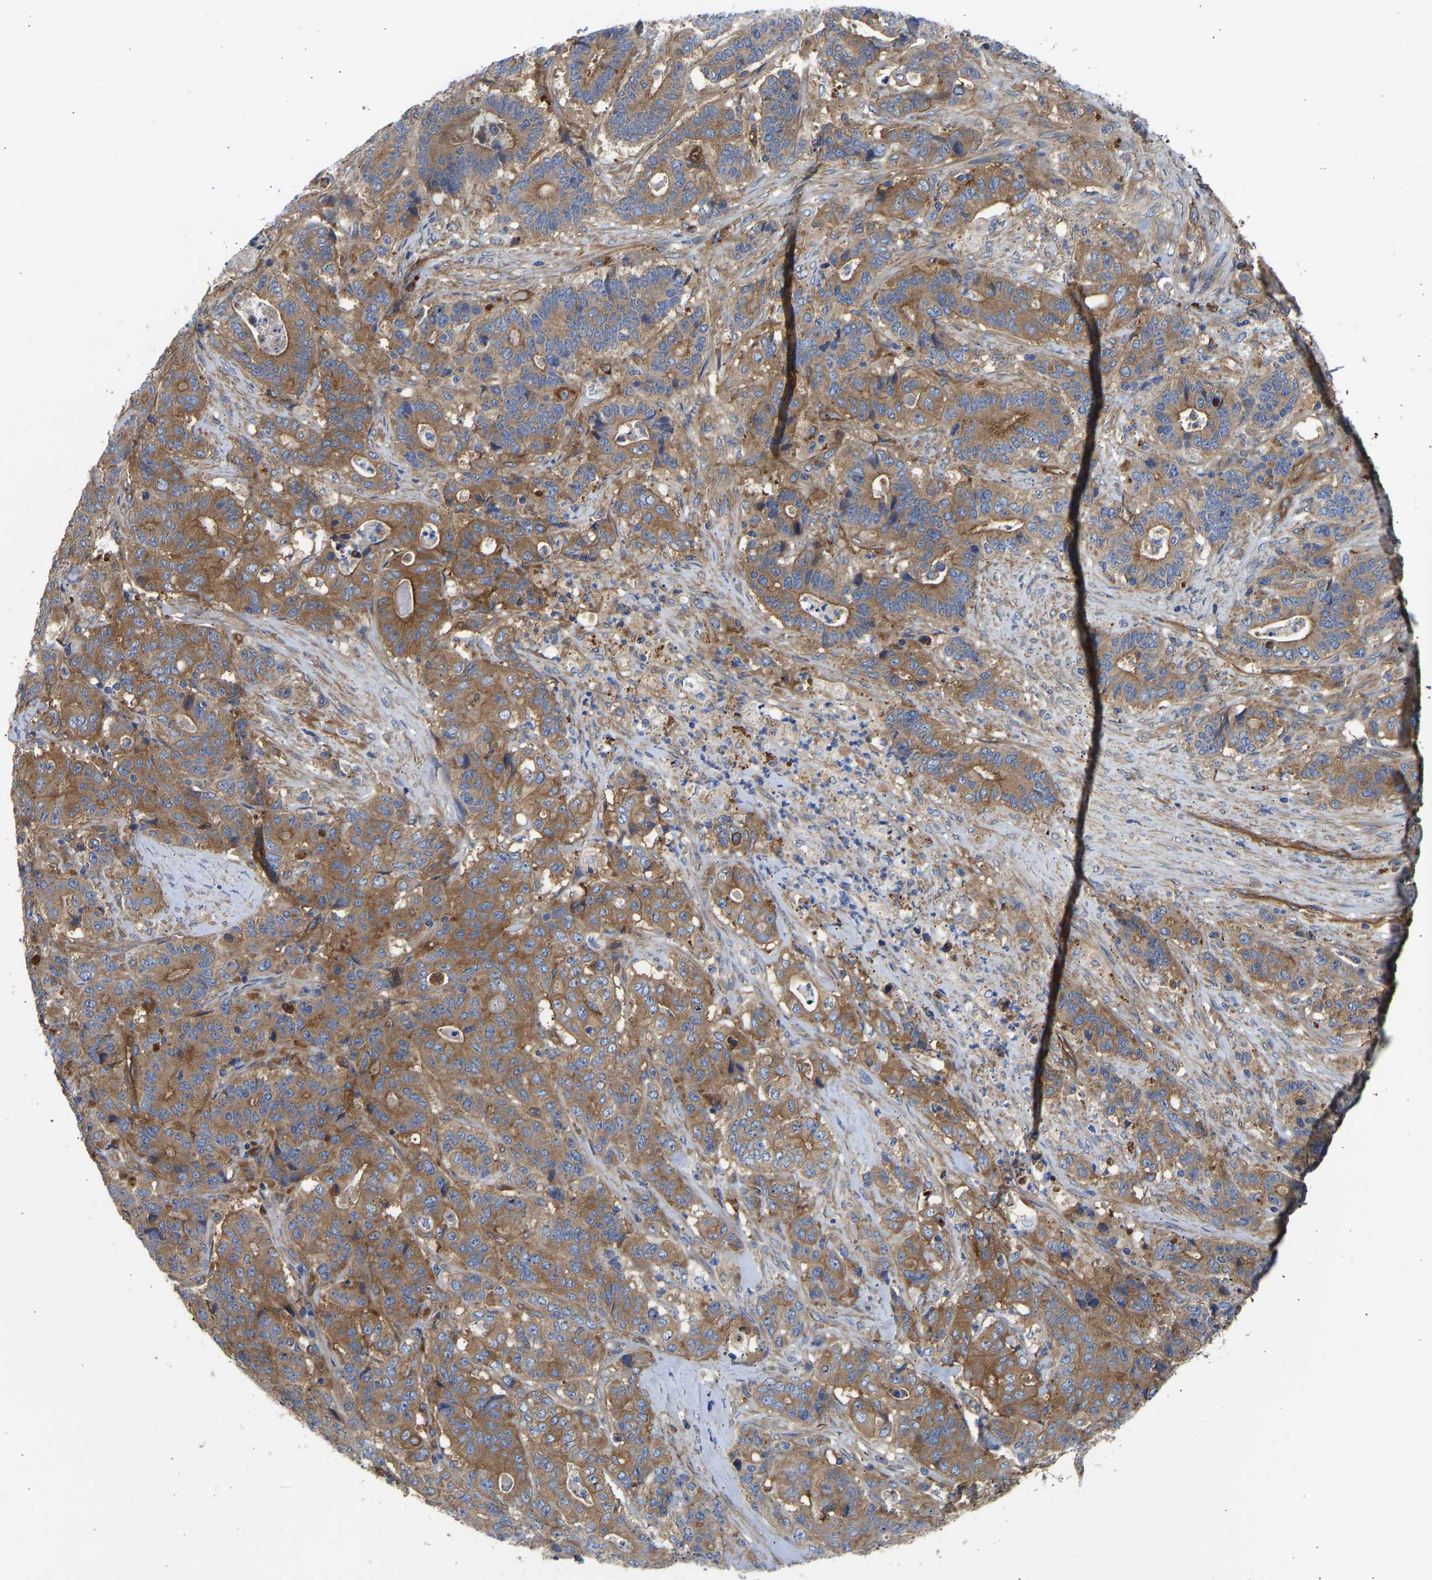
{"staining": {"intensity": "moderate", "quantity": ">75%", "location": "cytoplasmic/membranous"}, "tissue": "stomach cancer", "cell_type": "Tumor cells", "image_type": "cancer", "snomed": [{"axis": "morphology", "description": "Adenocarcinoma, NOS"}, {"axis": "topography", "description": "Stomach"}], "caption": "About >75% of tumor cells in stomach adenocarcinoma exhibit moderate cytoplasmic/membranous protein staining as visualized by brown immunohistochemical staining.", "gene": "MYO1C", "patient": {"sex": "female", "age": 73}}